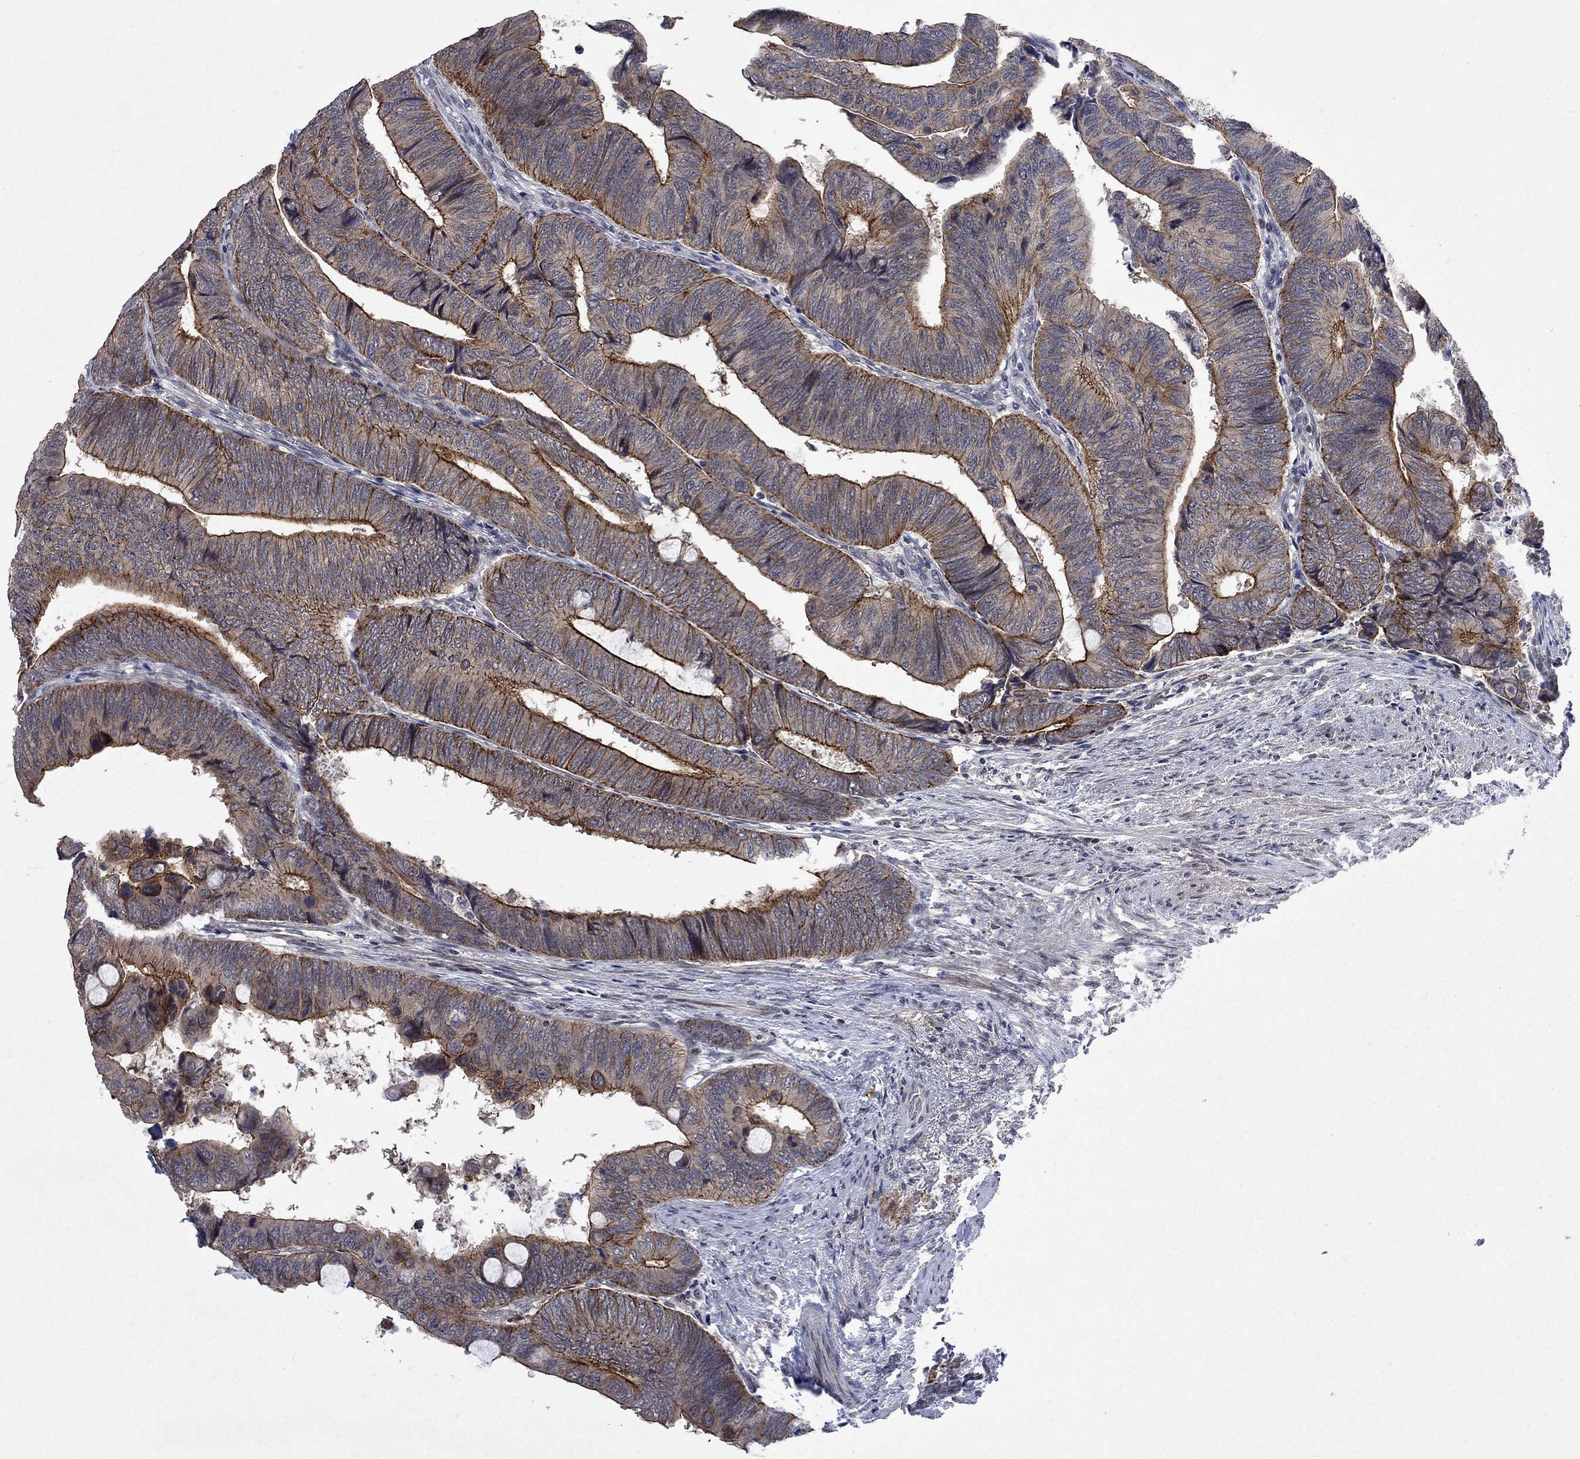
{"staining": {"intensity": "strong", "quantity": "25%-75%", "location": "cytoplasmic/membranous"}, "tissue": "colorectal cancer", "cell_type": "Tumor cells", "image_type": "cancer", "snomed": [{"axis": "morphology", "description": "Normal tissue, NOS"}, {"axis": "morphology", "description": "Adenocarcinoma, NOS"}, {"axis": "topography", "description": "Rectum"}, {"axis": "topography", "description": "Peripheral nerve tissue"}], "caption": "Strong cytoplasmic/membranous positivity is seen in about 25%-75% of tumor cells in colorectal cancer (adenocarcinoma). The staining is performed using DAB (3,3'-diaminobenzidine) brown chromogen to label protein expression. The nuclei are counter-stained blue using hematoxylin.", "gene": "PPP1R9A", "patient": {"sex": "male", "age": 92}}